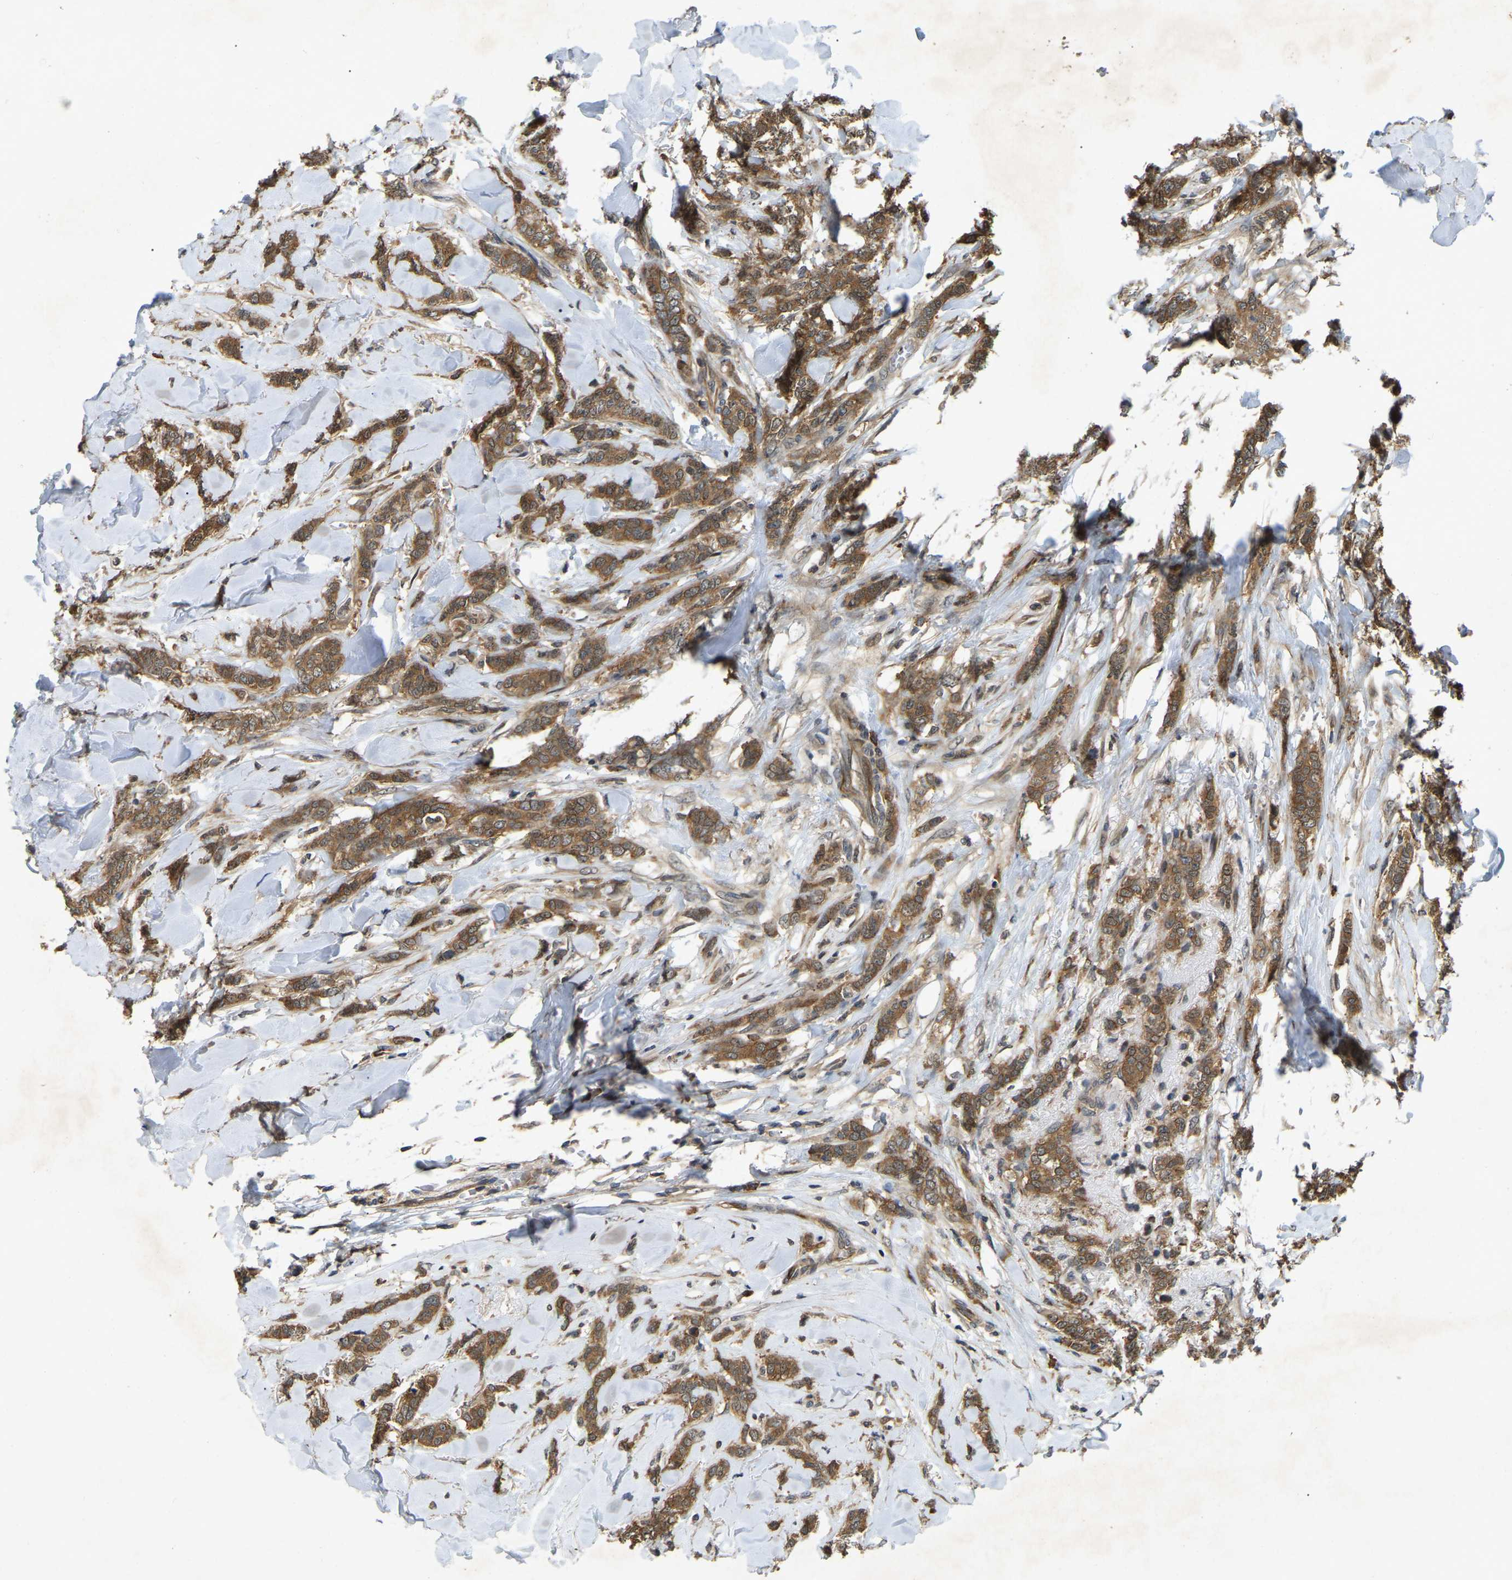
{"staining": {"intensity": "moderate", "quantity": ">75%", "location": "cytoplasmic/membranous,nuclear"}, "tissue": "breast cancer", "cell_type": "Tumor cells", "image_type": "cancer", "snomed": [{"axis": "morphology", "description": "Lobular carcinoma"}, {"axis": "topography", "description": "Skin"}, {"axis": "topography", "description": "Breast"}], "caption": "Approximately >75% of tumor cells in lobular carcinoma (breast) demonstrate moderate cytoplasmic/membranous and nuclear protein expression as visualized by brown immunohistochemical staining.", "gene": "KIAA1549", "patient": {"sex": "female", "age": 46}}